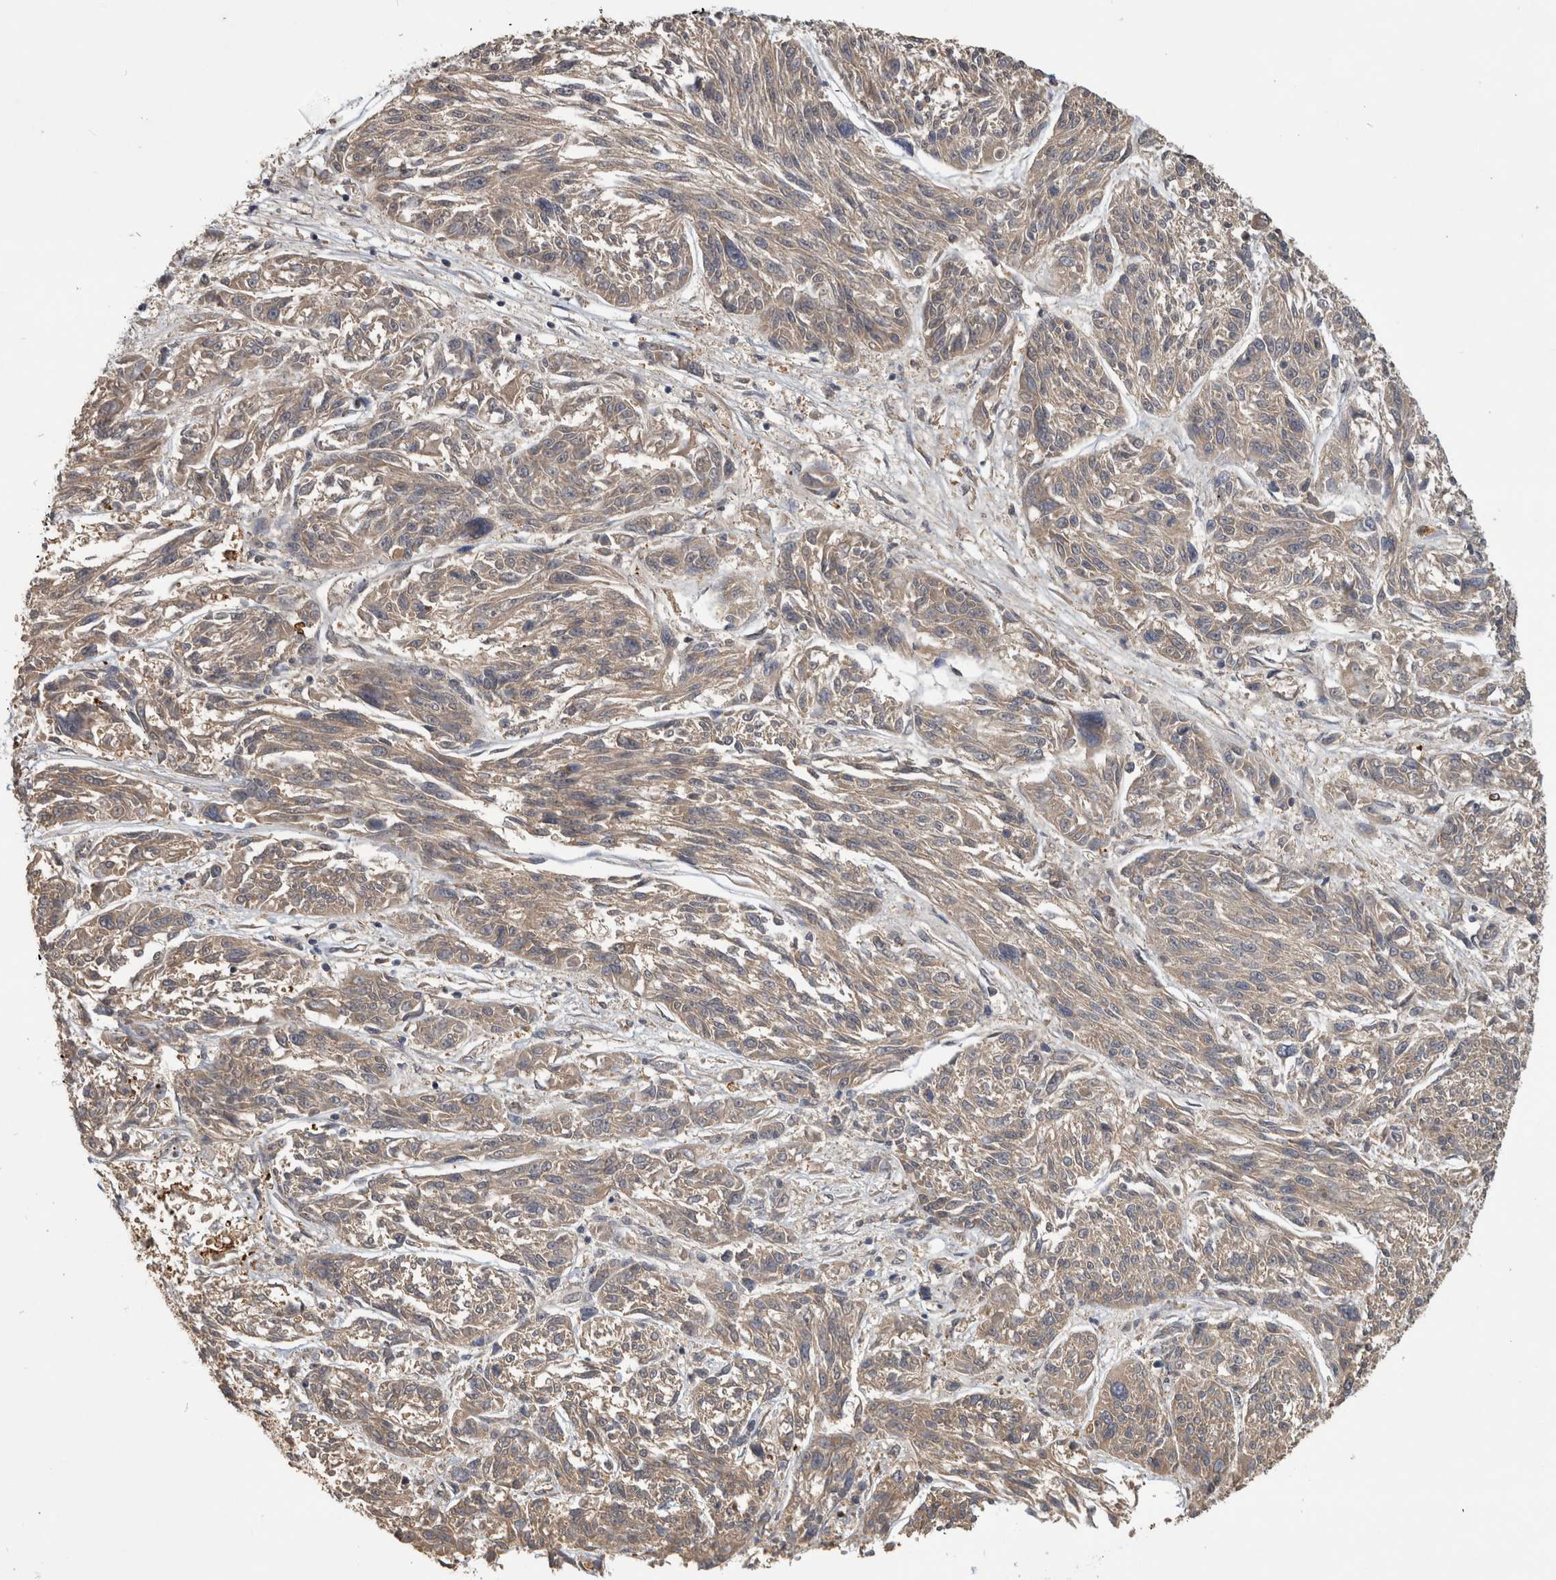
{"staining": {"intensity": "weak", "quantity": "25%-75%", "location": "cytoplasmic/membranous"}, "tissue": "melanoma", "cell_type": "Tumor cells", "image_type": "cancer", "snomed": [{"axis": "morphology", "description": "Malignant melanoma, NOS"}, {"axis": "topography", "description": "Skin"}], "caption": "Immunohistochemistry (IHC) photomicrograph of neoplastic tissue: human malignant melanoma stained using immunohistochemistry (IHC) shows low levels of weak protein expression localized specifically in the cytoplasmic/membranous of tumor cells, appearing as a cytoplasmic/membranous brown color.", "gene": "ATXN2", "patient": {"sex": "male", "age": 53}}